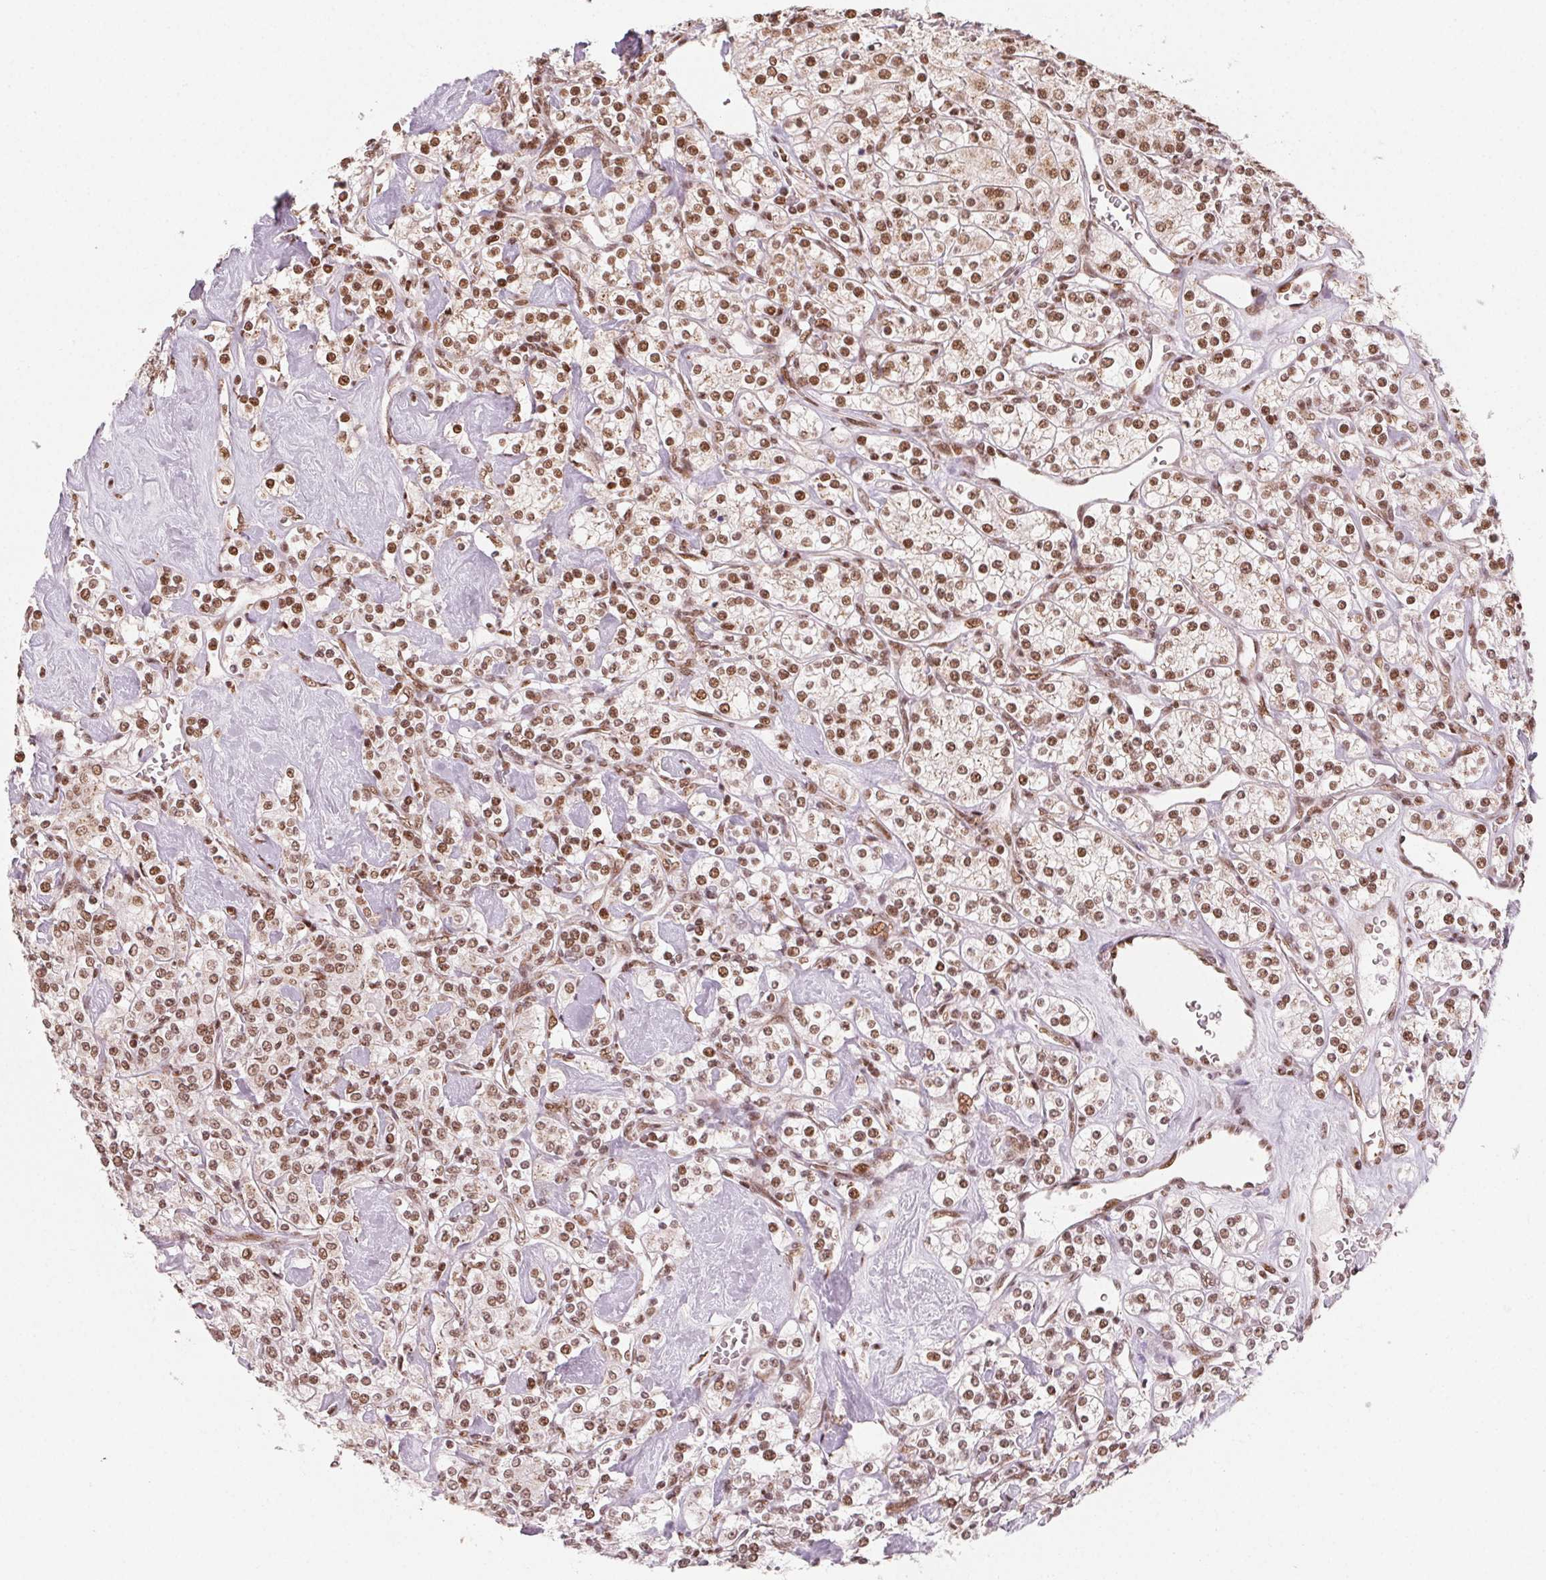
{"staining": {"intensity": "moderate", "quantity": ">75%", "location": "nuclear"}, "tissue": "renal cancer", "cell_type": "Tumor cells", "image_type": "cancer", "snomed": [{"axis": "morphology", "description": "Adenocarcinoma, NOS"}, {"axis": "topography", "description": "Kidney"}], "caption": "About >75% of tumor cells in human renal adenocarcinoma reveal moderate nuclear protein staining as visualized by brown immunohistochemical staining.", "gene": "TOPORS", "patient": {"sex": "male", "age": 77}}